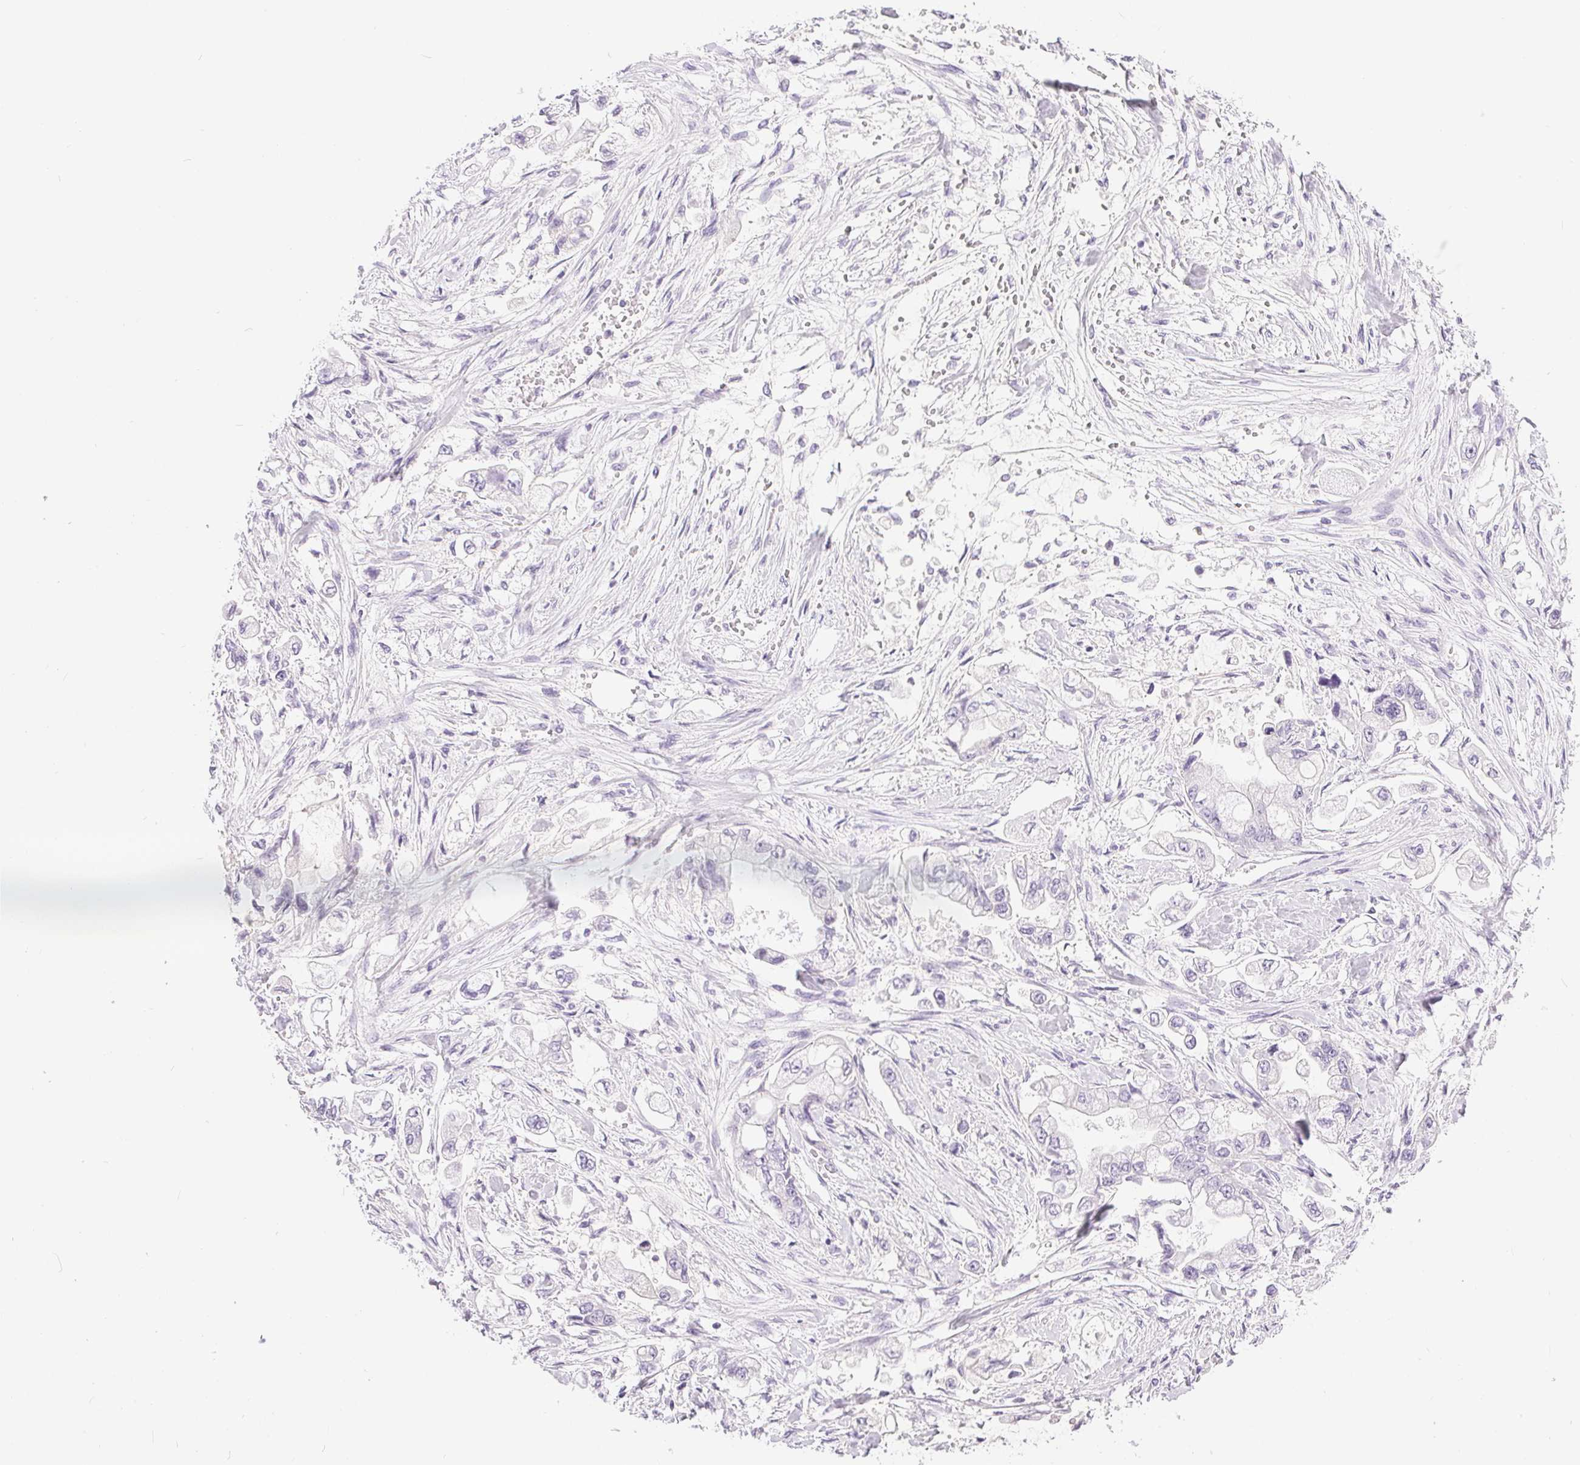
{"staining": {"intensity": "negative", "quantity": "none", "location": "none"}, "tissue": "stomach cancer", "cell_type": "Tumor cells", "image_type": "cancer", "snomed": [{"axis": "morphology", "description": "Adenocarcinoma, NOS"}, {"axis": "topography", "description": "Stomach"}], "caption": "Immunohistochemical staining of human stomach cancer (adenocarcinoma) exhibits no significant positivity in tumor cells. Brightfield microscopy of immunohistochemistry (IHC) stained with DAB (3,3'-diaminobenzidine) (brown) and hematoxylin (blue), captured at high magnification.", "gene": "XDH", "patient": {"sex": "male", "age": 62}}